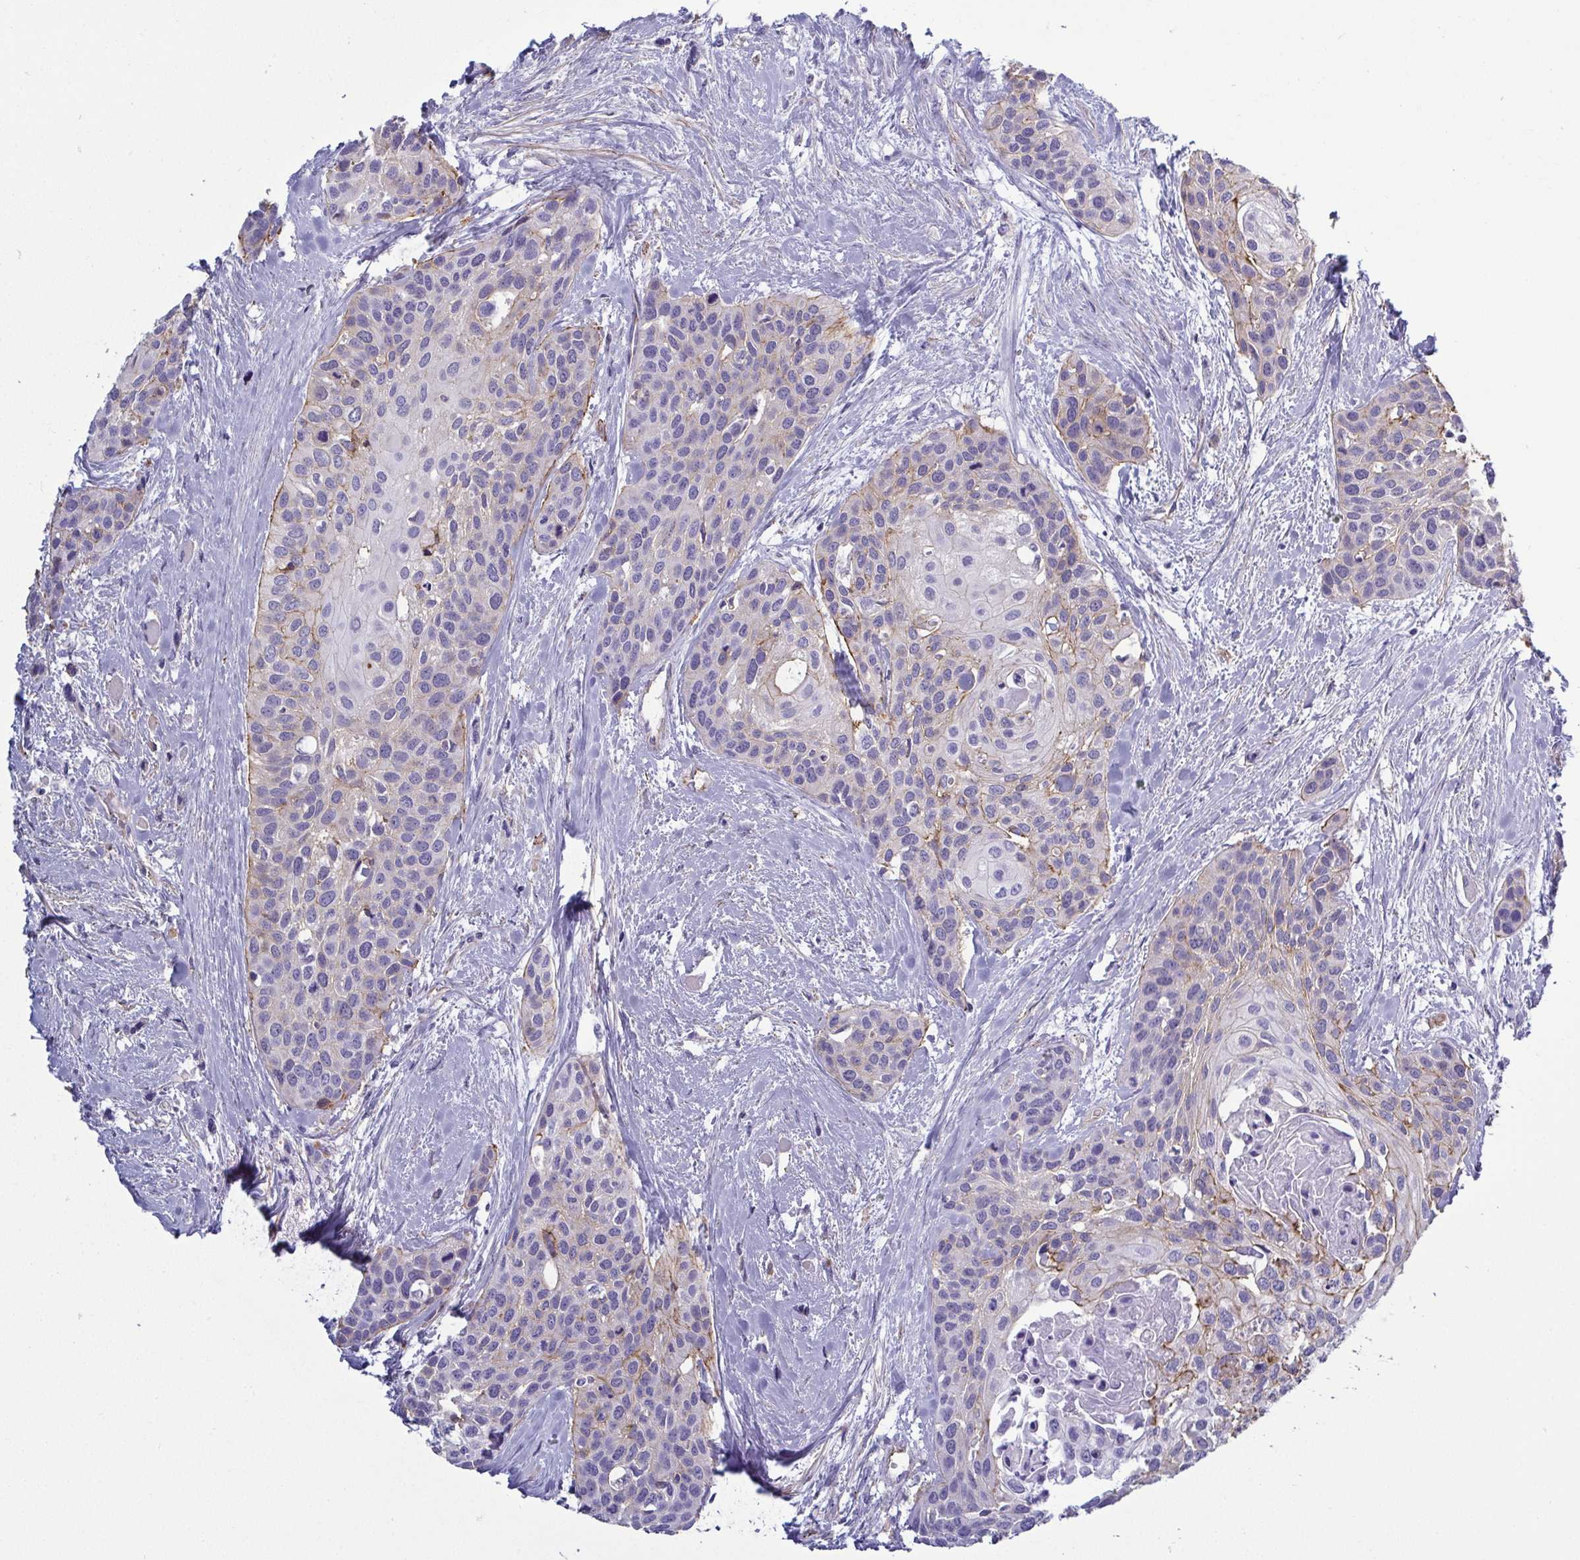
{"staining": {"intensity": "weak", "quantity": "<25%", "location": "cytoplasmic/membranous"}, "tissue": "head and neck cancer", "cell_type": "Tumor cells", "image_type": "cancer", "snomed": [{"axis": "morphology", "description": "Squamous cell carcinoma, NOS"}, {"axis": "topography", "description": "Head-Neck"}], "caption": "A histopathology image of head and neck cancer stained for a protein demonstrates no brown staining in tumor cells.", "gene": "LIMA1", "patient": {"sex": "female", "age": 50}}